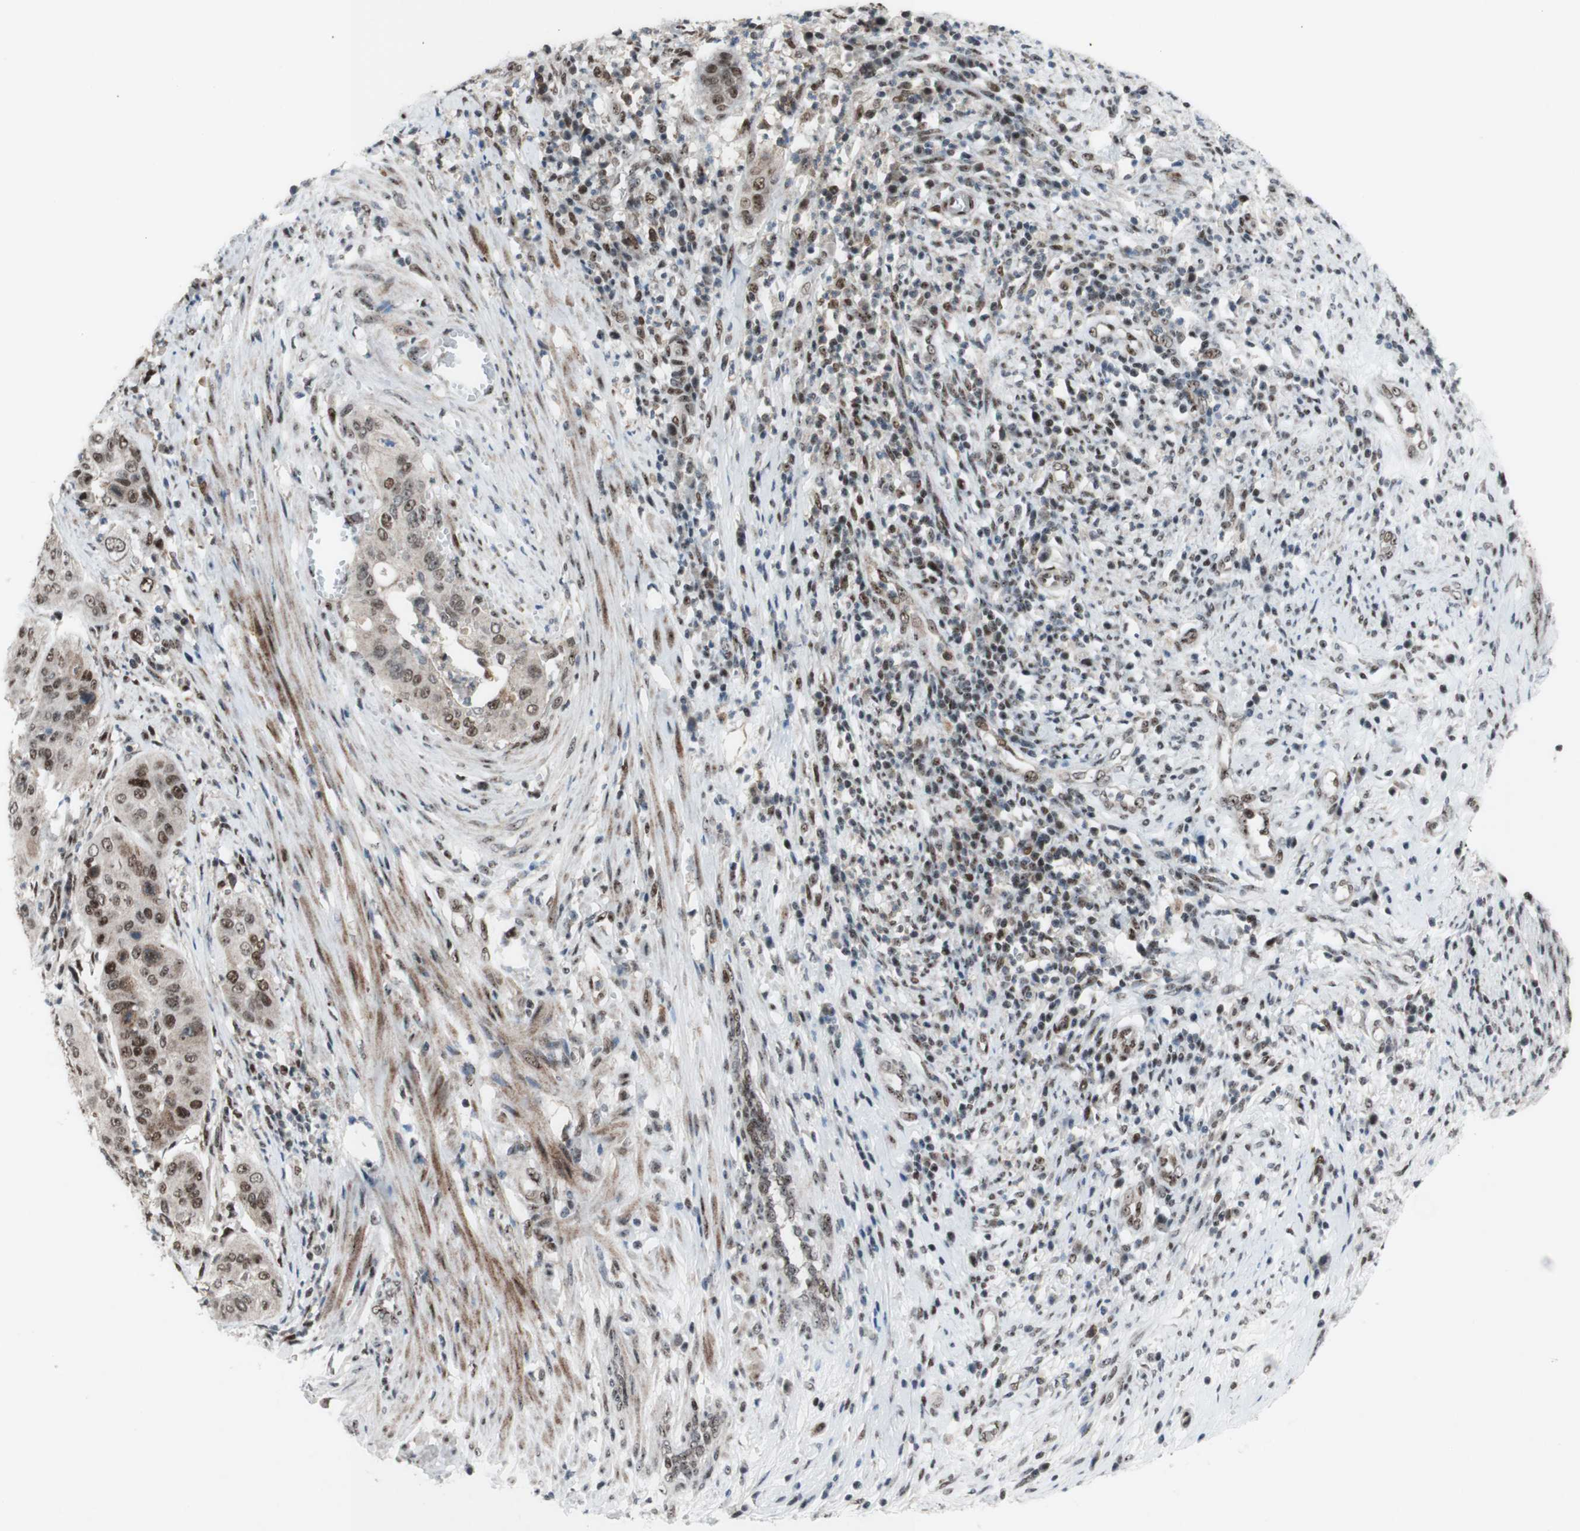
{"staining": {"intensity": "moderate", "quantity": ">75%", "location": "nuclear"}, "tissue": "cervical cancer", "cell_type": "Tumor cells", "image_type": "cancer", "snomed": [{"axis": "morphology", "description": "Normal tissue, NOS"}, {"axis": "morphology", "description": "Squamous cell carcinoma, NOS"}, {"axis": "topography", "description": "Cervix"}], "caption": "Protein positivity by IHC shows moderate nuclear expression in about >75% of tumor cells in cervical cancer.", "gene": "POLR1A", "patient": {"sex": "female", "age": 39}}